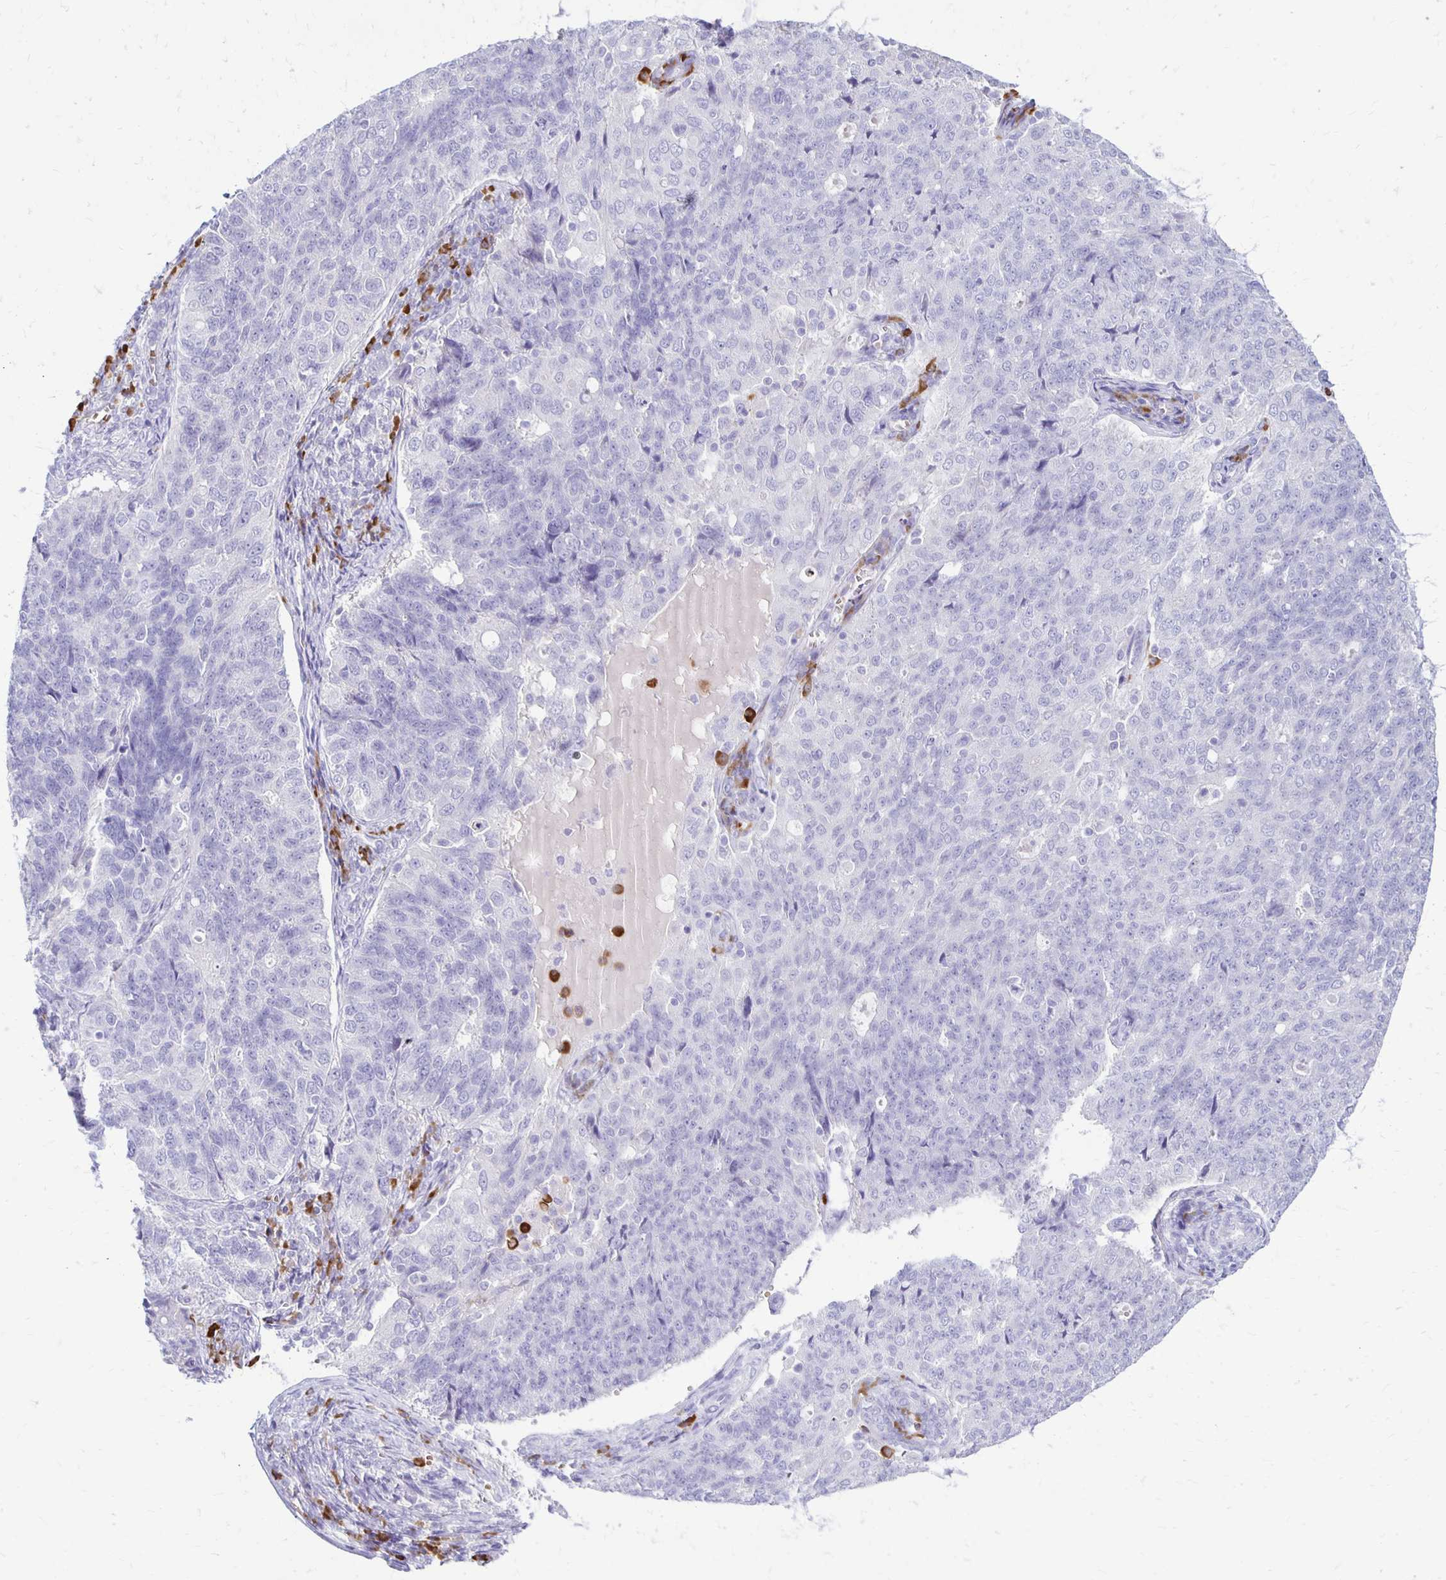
{"staining": {"intensity": "negative", "quantity": "none", "location": "none"}, "tissue": "endometrial cancer", "cell_type": "Tumor cells", "image_type": "cancer", "snomed": [{"axis": "morphology", "description": "Adenocarcinoma, NOS"}, {"axis": "topography", "description": "Endometrium"}], "caption": "Histopathology image shows no protein positivity in tumor cells of endometrial cancer (adenocarcinoma) tissue.", "gene": "FNTB", "patient": {"sex": "female", "age": 43}}